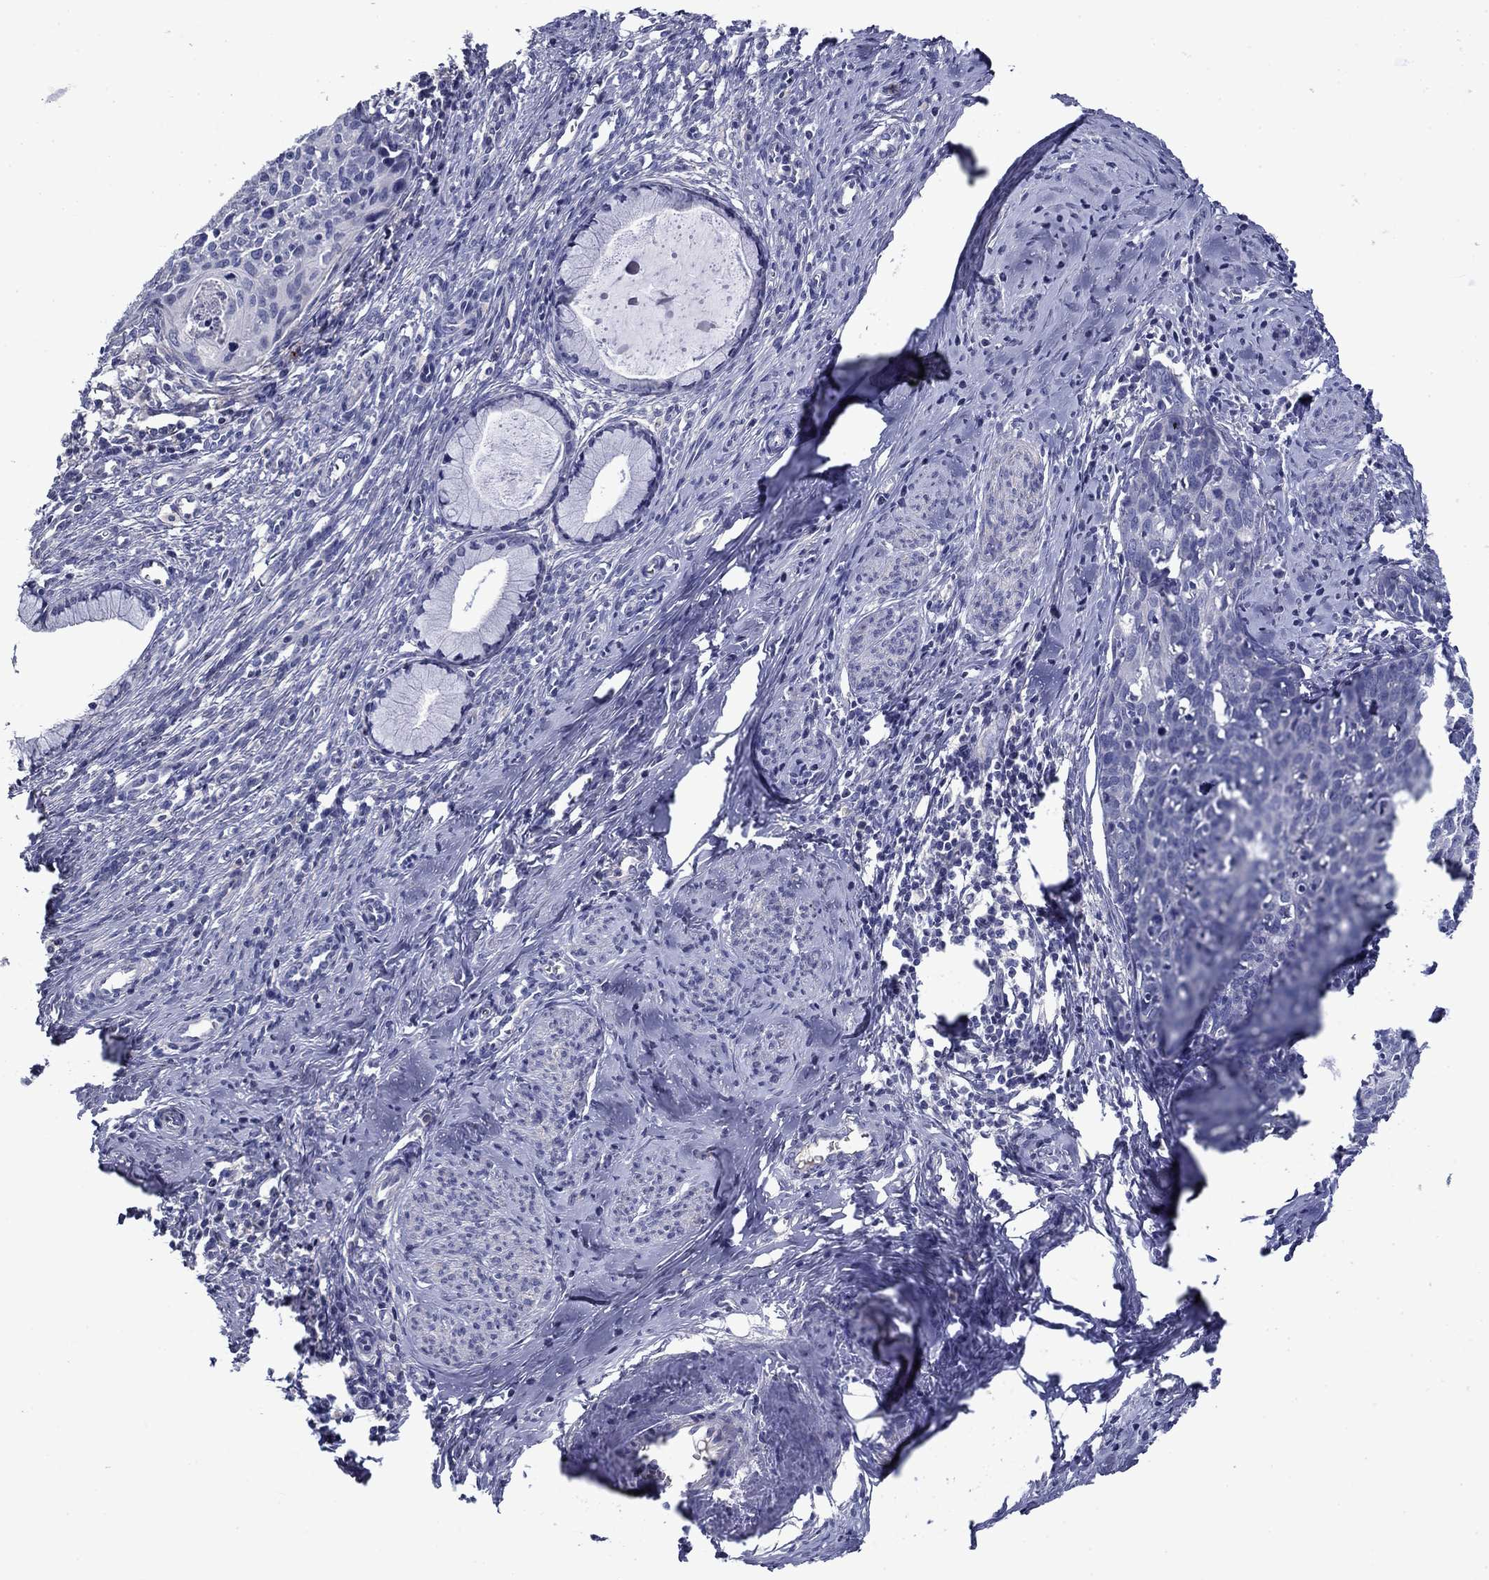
{"staining": {"intensity": "negative", "quantity": "none", "location": "none"}, "tissue": "cervical cancer", "cell_type": "Tumor cells", "image_type": "cancer", "snomed": [{"axis": "morphology", "description": "Squamous cell carcinoma, NOS"}, {"axis": "topography", "description": "Cervix"}], "caption": "Tumor cells show no significant protein staining in squamous cell carcinoma (cervical).", "gene": "CNDP1", "patient": {"sex": "female", "age": 62}}